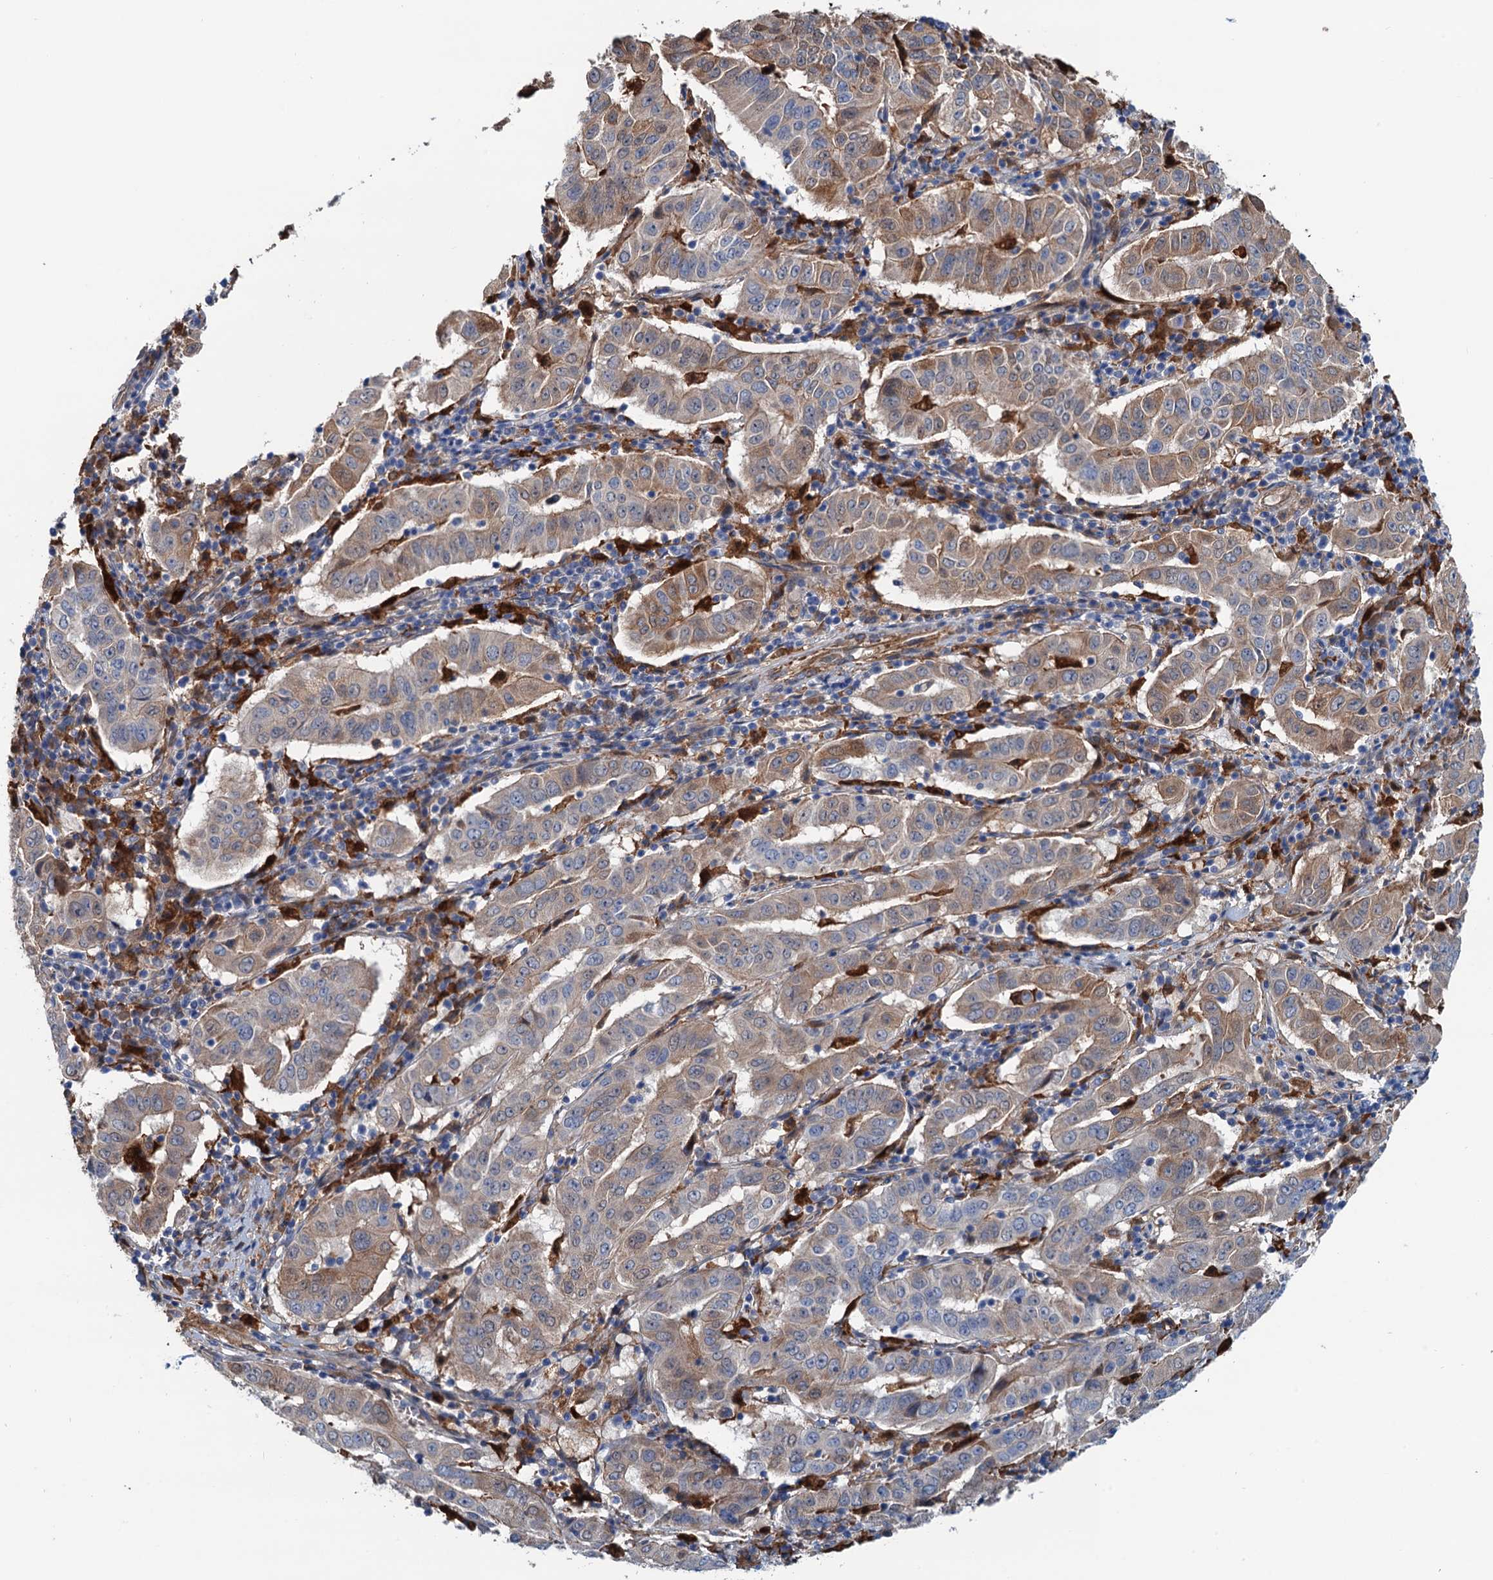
{"staining": {"intensity": "moderate", "quantity": "25%-75%", "location": "cytoplasmic/membranous"}, "tissue": "pancreatic cancer", "cell_type": "Tumor cells", "image_type": "cancer", "snomed": [{"axis": "morphology", "description": "Adenocarcinoma, NOS"}, {"axis": "topography", "description": "Pancreas"}], "caption": "Immunohistochemistry (DAB) staining of human adenocarcinoma (pancreatic) exhibits moderate cytoplasmic/membranous protein staining in approximately 25%-75% of tumor cells. (DAB (3,3'-diaminobenzidine) IHC with brightfield microscopy, high magnification).", "gene": "CSTPP1", "patient": {"sex": "male", "age": 63}}